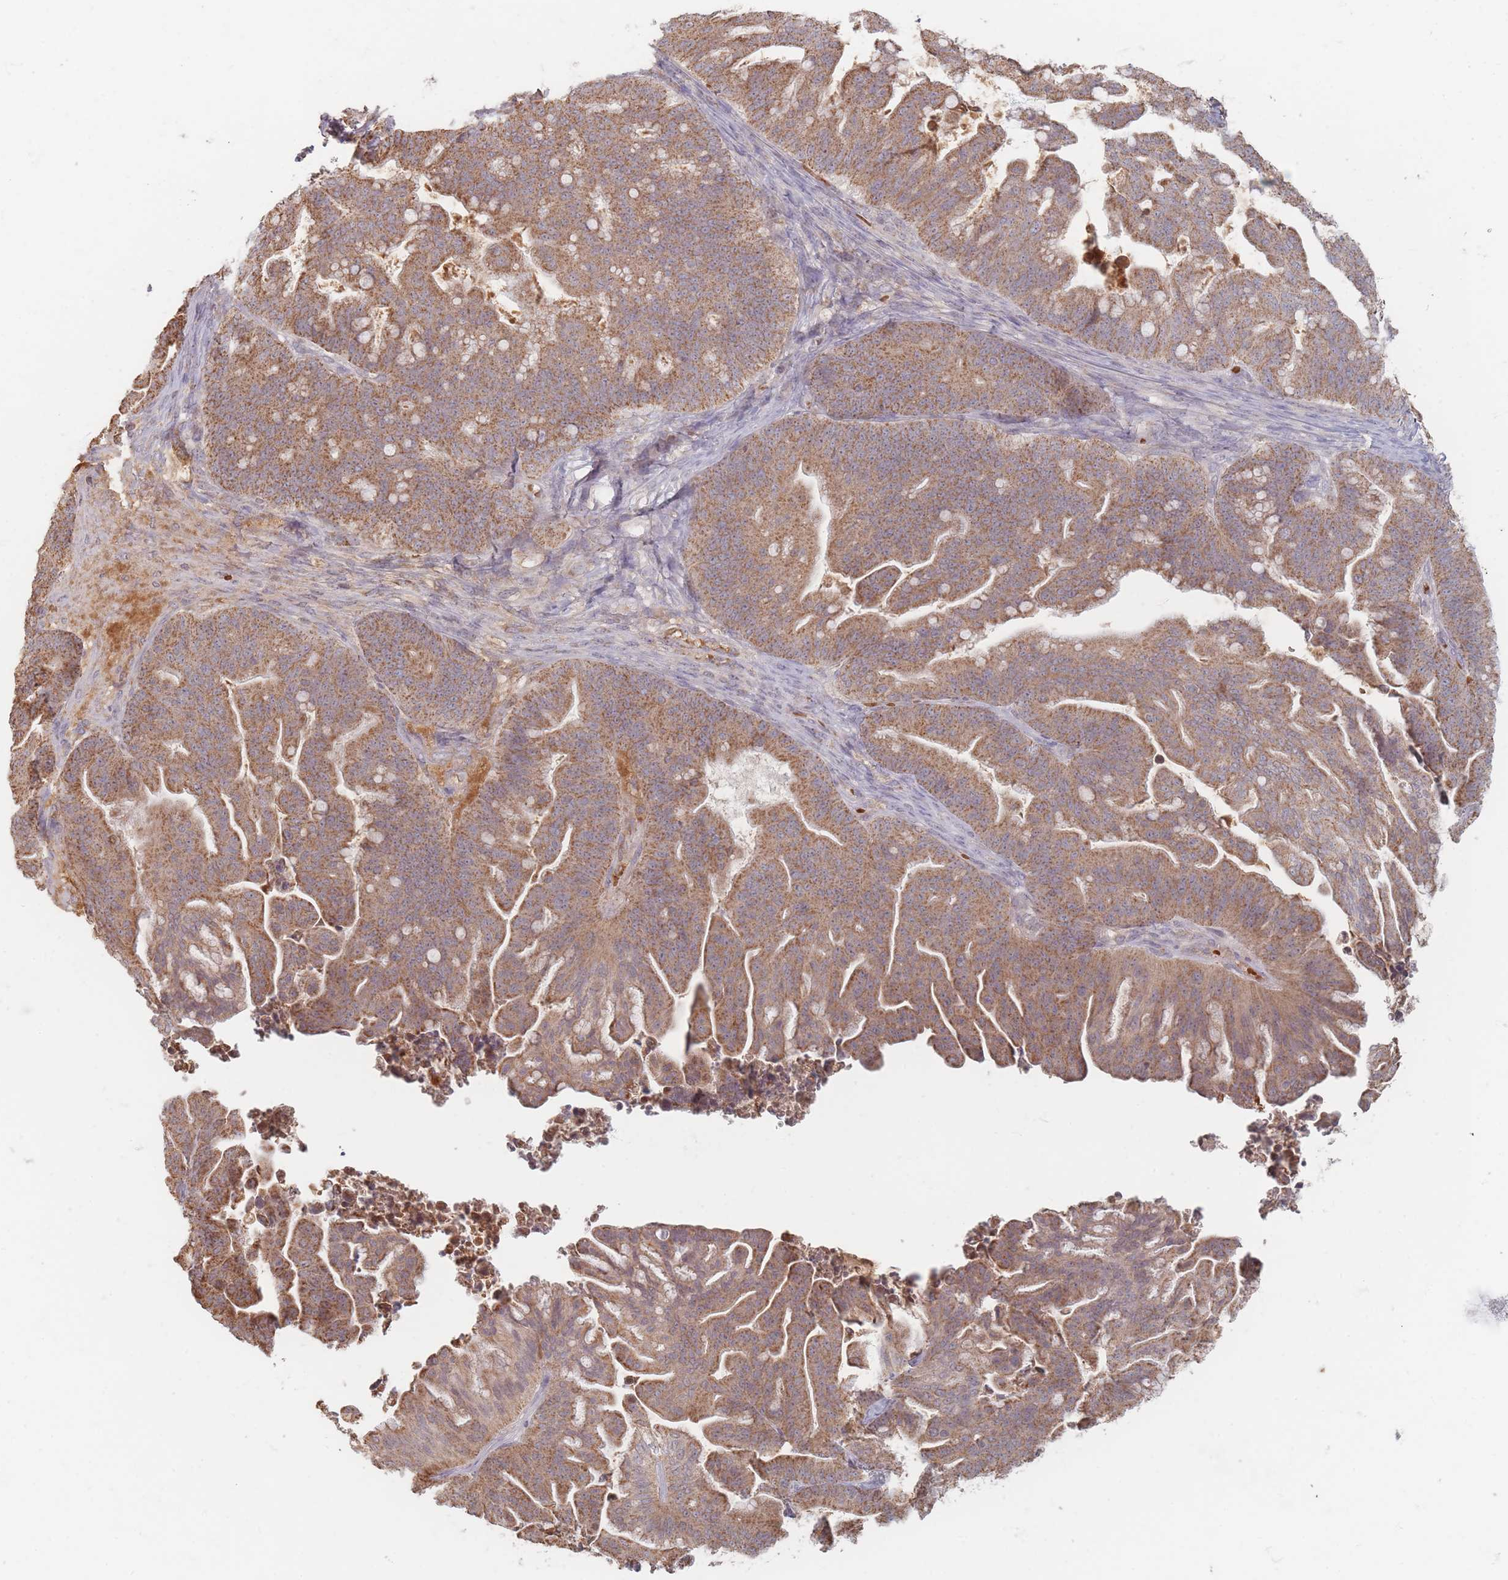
{"staining": {"intensity": "moderate", "quantity": ">75%", "location": "cytoplasmic/membranous"}, "tissue": "ovarian cancer", "cell_type": "Tumor cells", "image_type": "cancer", "snomed": [{"axis": "morphology", "description": "Cystadenocarcinoma, mucinous, NOS"}, {"axis": "topography", "description": "Ovary"}], "caption": "The photomicrograph shows a brown stain indicating the presence of a protein in the cytoplasmic/membranous of tumor cells in mucinous cystadenocarcinoma (ovarian). Immunohistochemistry stains the protein of interest in brown and the nuclei are stained blue.", "gene": "OR2M4", "patient": {"sex": "female", "age": 67}}